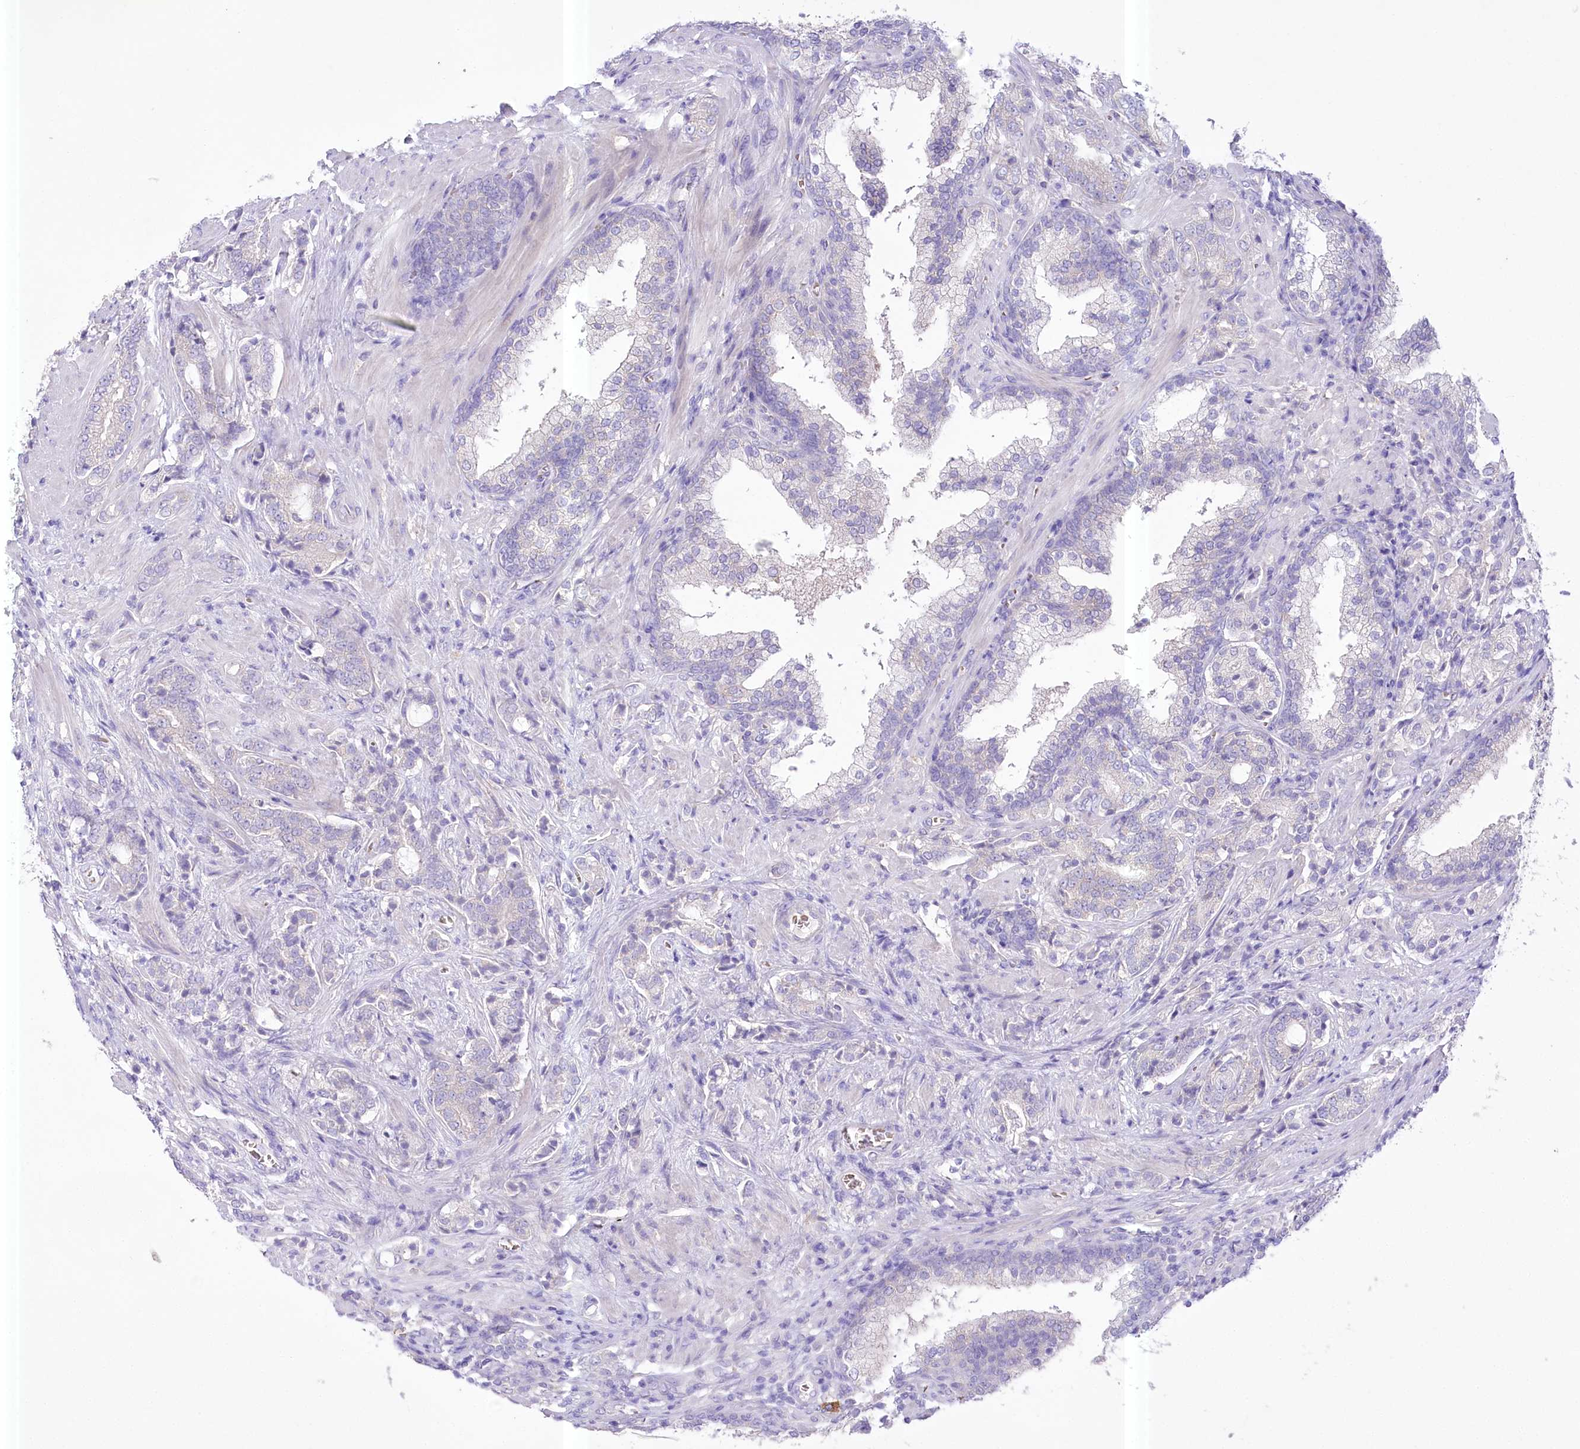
{"staining": {"intensity": "negative", "quantity": "none", "location": "none"}, "tissue": "prostate cancer", "cell_type": "Tumor cells", "image_type": "cancer", "snomed": [{"axis": "morphology", "description": "Adenocarcinoma, High grade"}, {"axis": "topography", "description": "Prostate"}], "caption": "Immunohistochemistry histopathology image of prostate cancer (high-grade adenocarcinoma) stained for a protein (brown), which demonstrates no staining in tumor cells. The staining was performed using DAB to visualize the protein expression in brown, while the nuclei were stained in blue with hematoxylin (Magnification: 20x).", "gene": "PRSS53", "patient": {"sex": "male", "age": 57}}